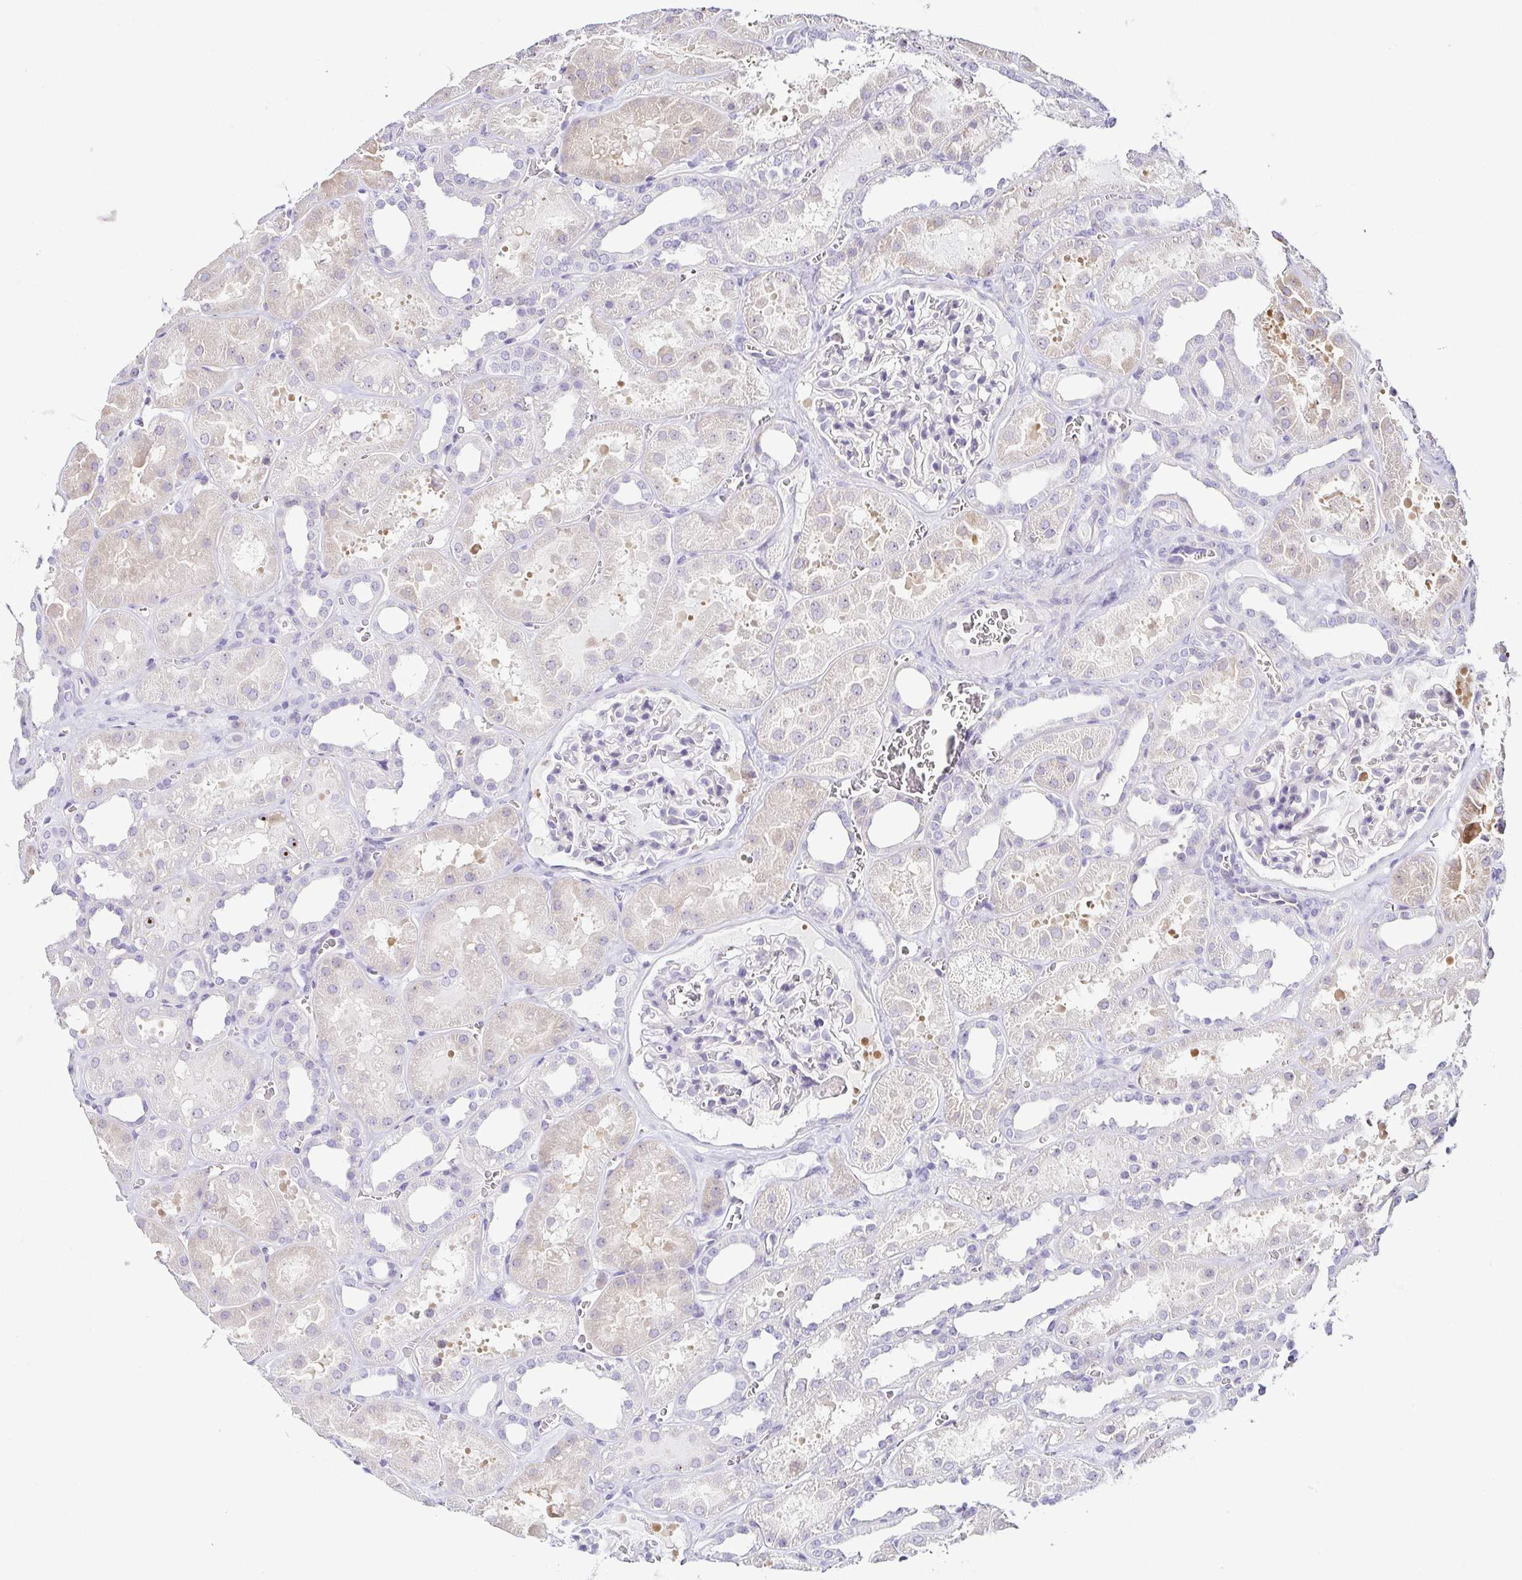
{"staining": {"intensity": "negative", "quantity": "none", "location": "none"}, "tissue": "kidney", "cell_type": "Cells in glomeruli", "image_type": "normal", "snomed": [{"axis": "morphology", "description": "Normal tissue, NOS"}, {"axis": "topography", "description": "Kidney"}], "caption": "Immunohistochemistry photomicrograph of benign human kidney stained for a protein (brown), which demonstrates no positivity in cells in glomeruli. (Brightfield microscopy of DAB immunohistochemistry (IHC) at high magnification).", "gene": "FAM162B", "patient": {"sex": "female", "age": 41}}